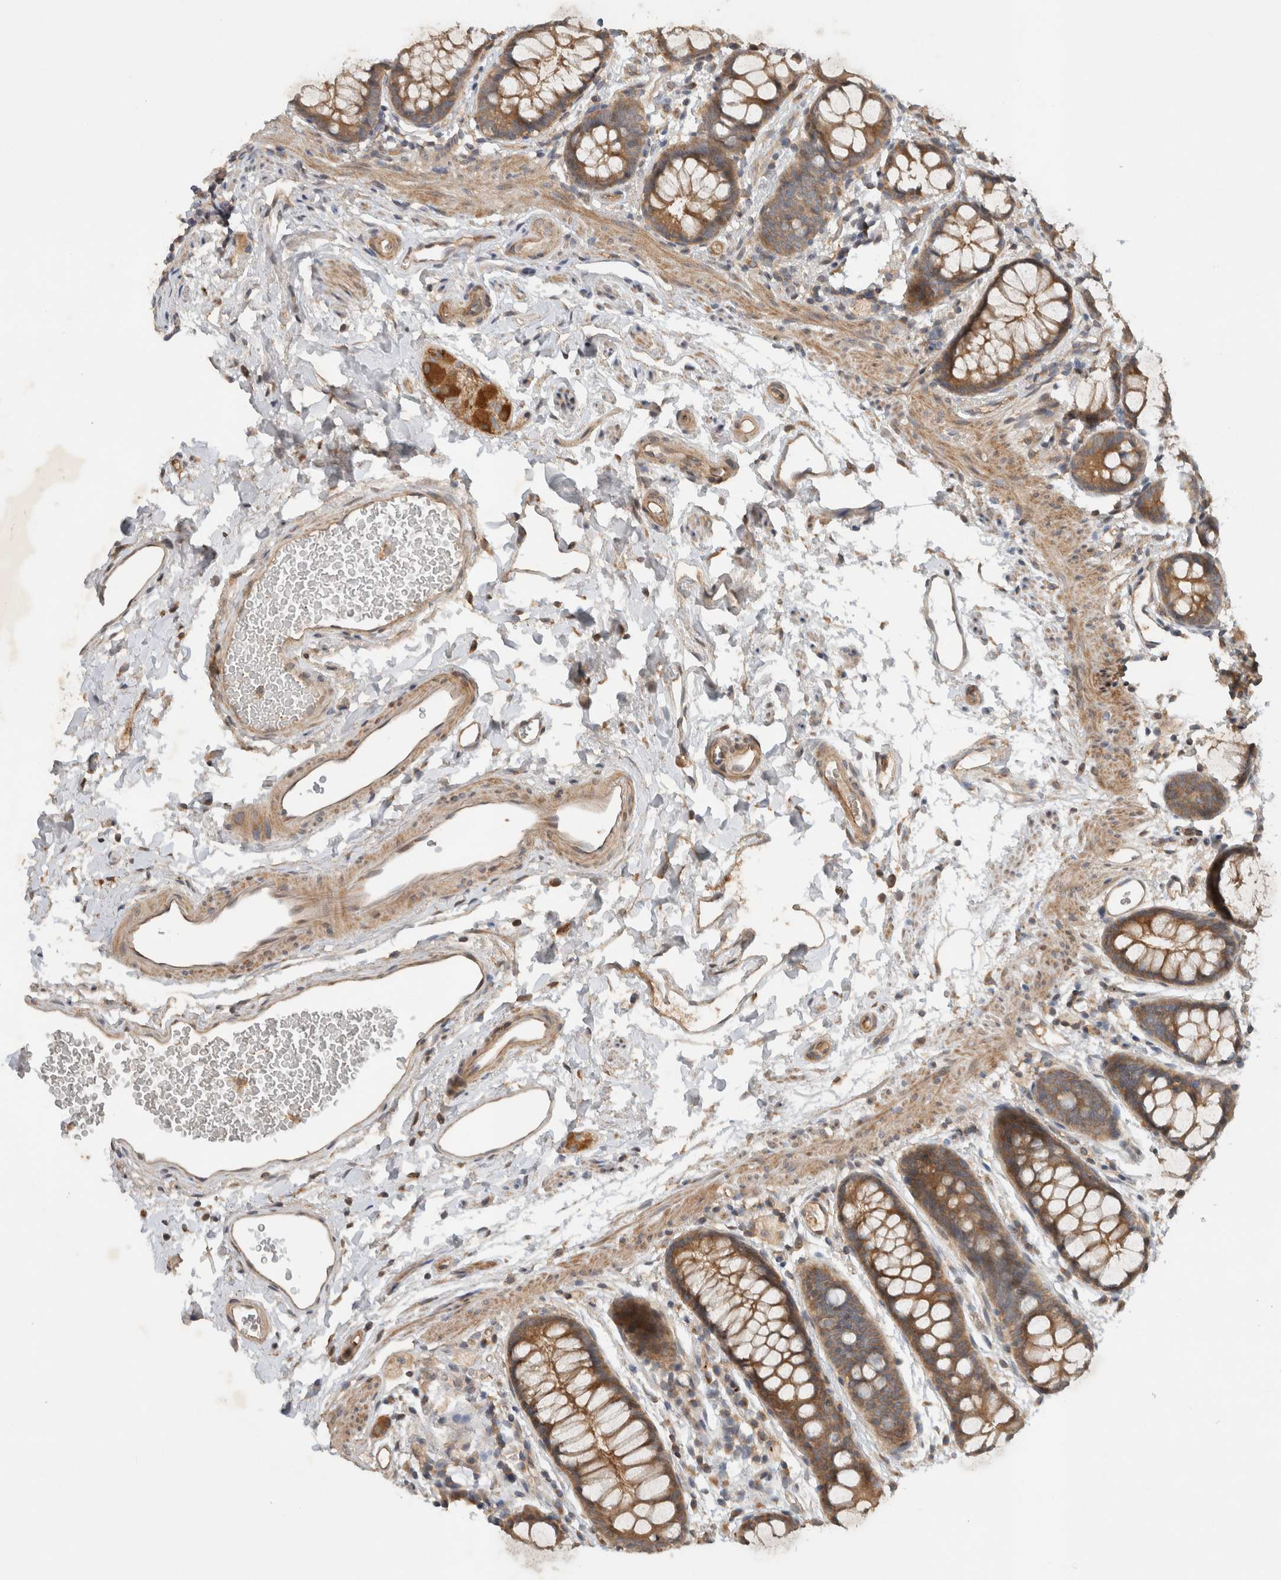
{"staining": {"intensity": "moderate", "quantity": ">75%", "location": "cytoplasmic/membranous"}, "tissue": "rectum", "cell_type": "Glandular cells", "image_type": "normal", "snomed": [{"axis": "morphology", "description": "Normal tissue, NOS"}, {"axis": "topography", "description": "Rectum"}], "caption": "Moderate cytoplasmic/membranous expression is appreciated in approximately >75% of glandular cells in normal rectum.", "gene": "ARMC9", "patient": {"sex": "female", "age": 65}}